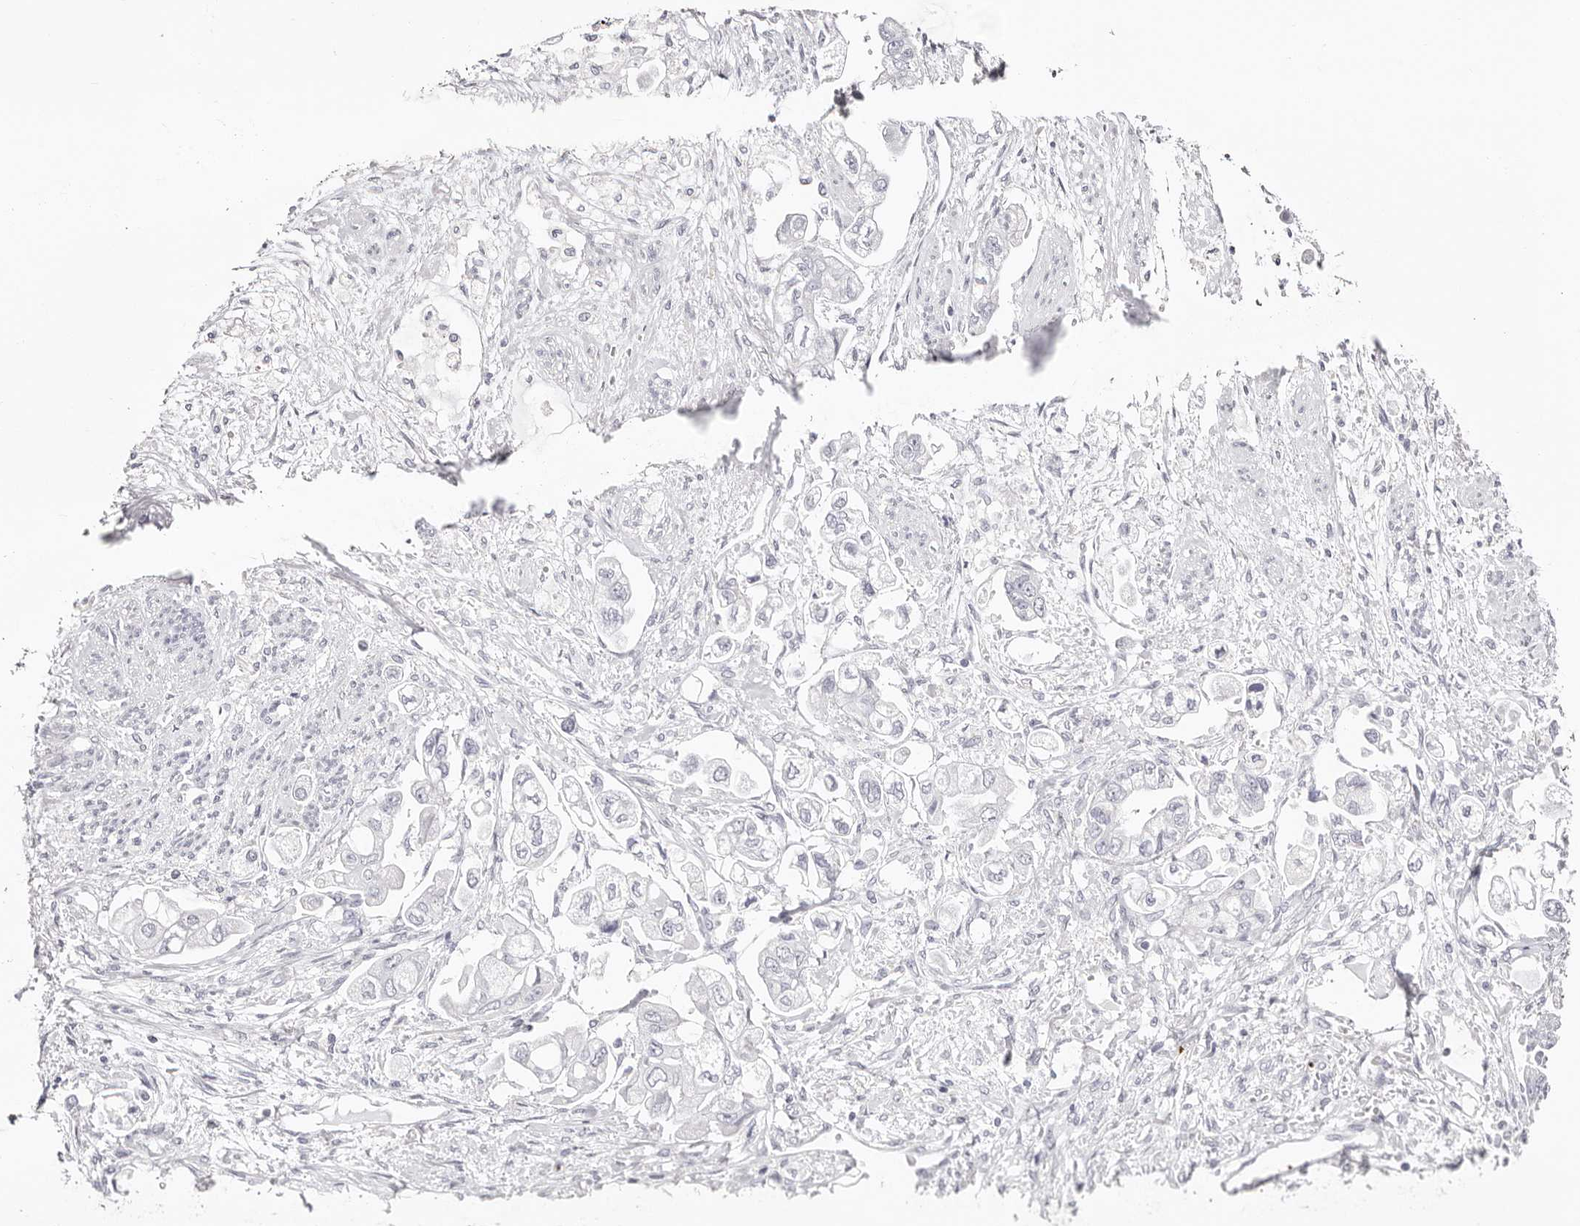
{"staining": {"intensity": "negative", "quantity": "none", "location": "none"}, "tissue": "stomach cancer", "cell_type": "Tumor cells", "image_type": "cancer", "snomed": [{"axis": "morphology", "description": "Adenocarcinoma, NOS"}, {"axis": "topography", "description": "Stomach"}], "caption": "Human stomach adenocarcinoma stained for a protein using IHC displays no staining in tumor cells.", "gene": "PF4", "patient": {"sex": "male", "age": 62}}